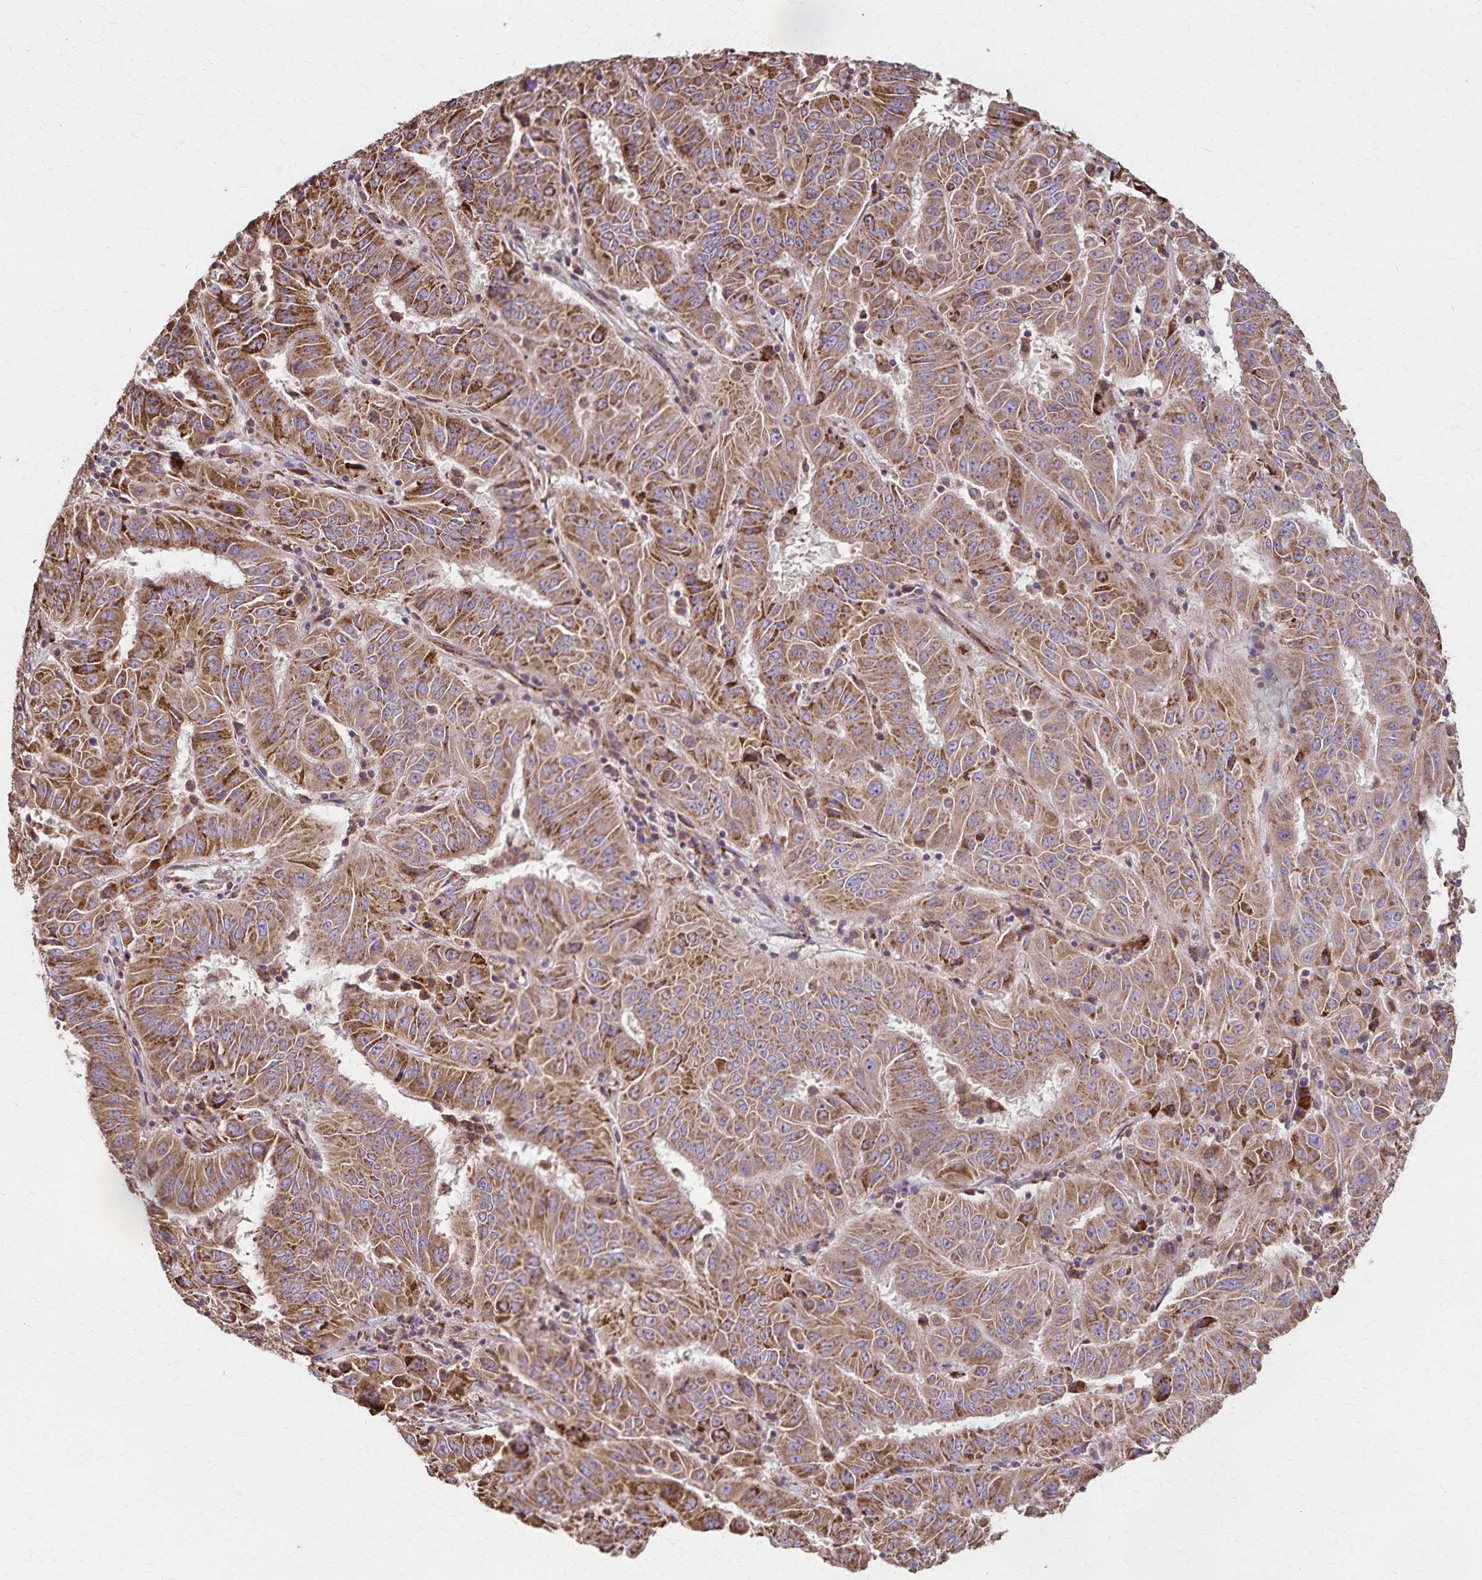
{"staining": {"intensity": "strong", "quantity": ">75%", "location": "cytoplasmic/membranous"}, "tissue": "pancreatic cancer", "cell_type": "Tumor cells", "image_type": "cancer", "snomed": [{"axis": "morphology", "description": "Adenocarcinoma, NOS"}, {"axis": "topography", "description": "Pancreas"}], "caption": "A brown stain shows strong cytoplasmic/membranous expression of a protein in pancreatic cancer (adenocarcinoma) tumor cells.", "gene": "RNF10", "patient": {"sex": "male", "age": 63}}